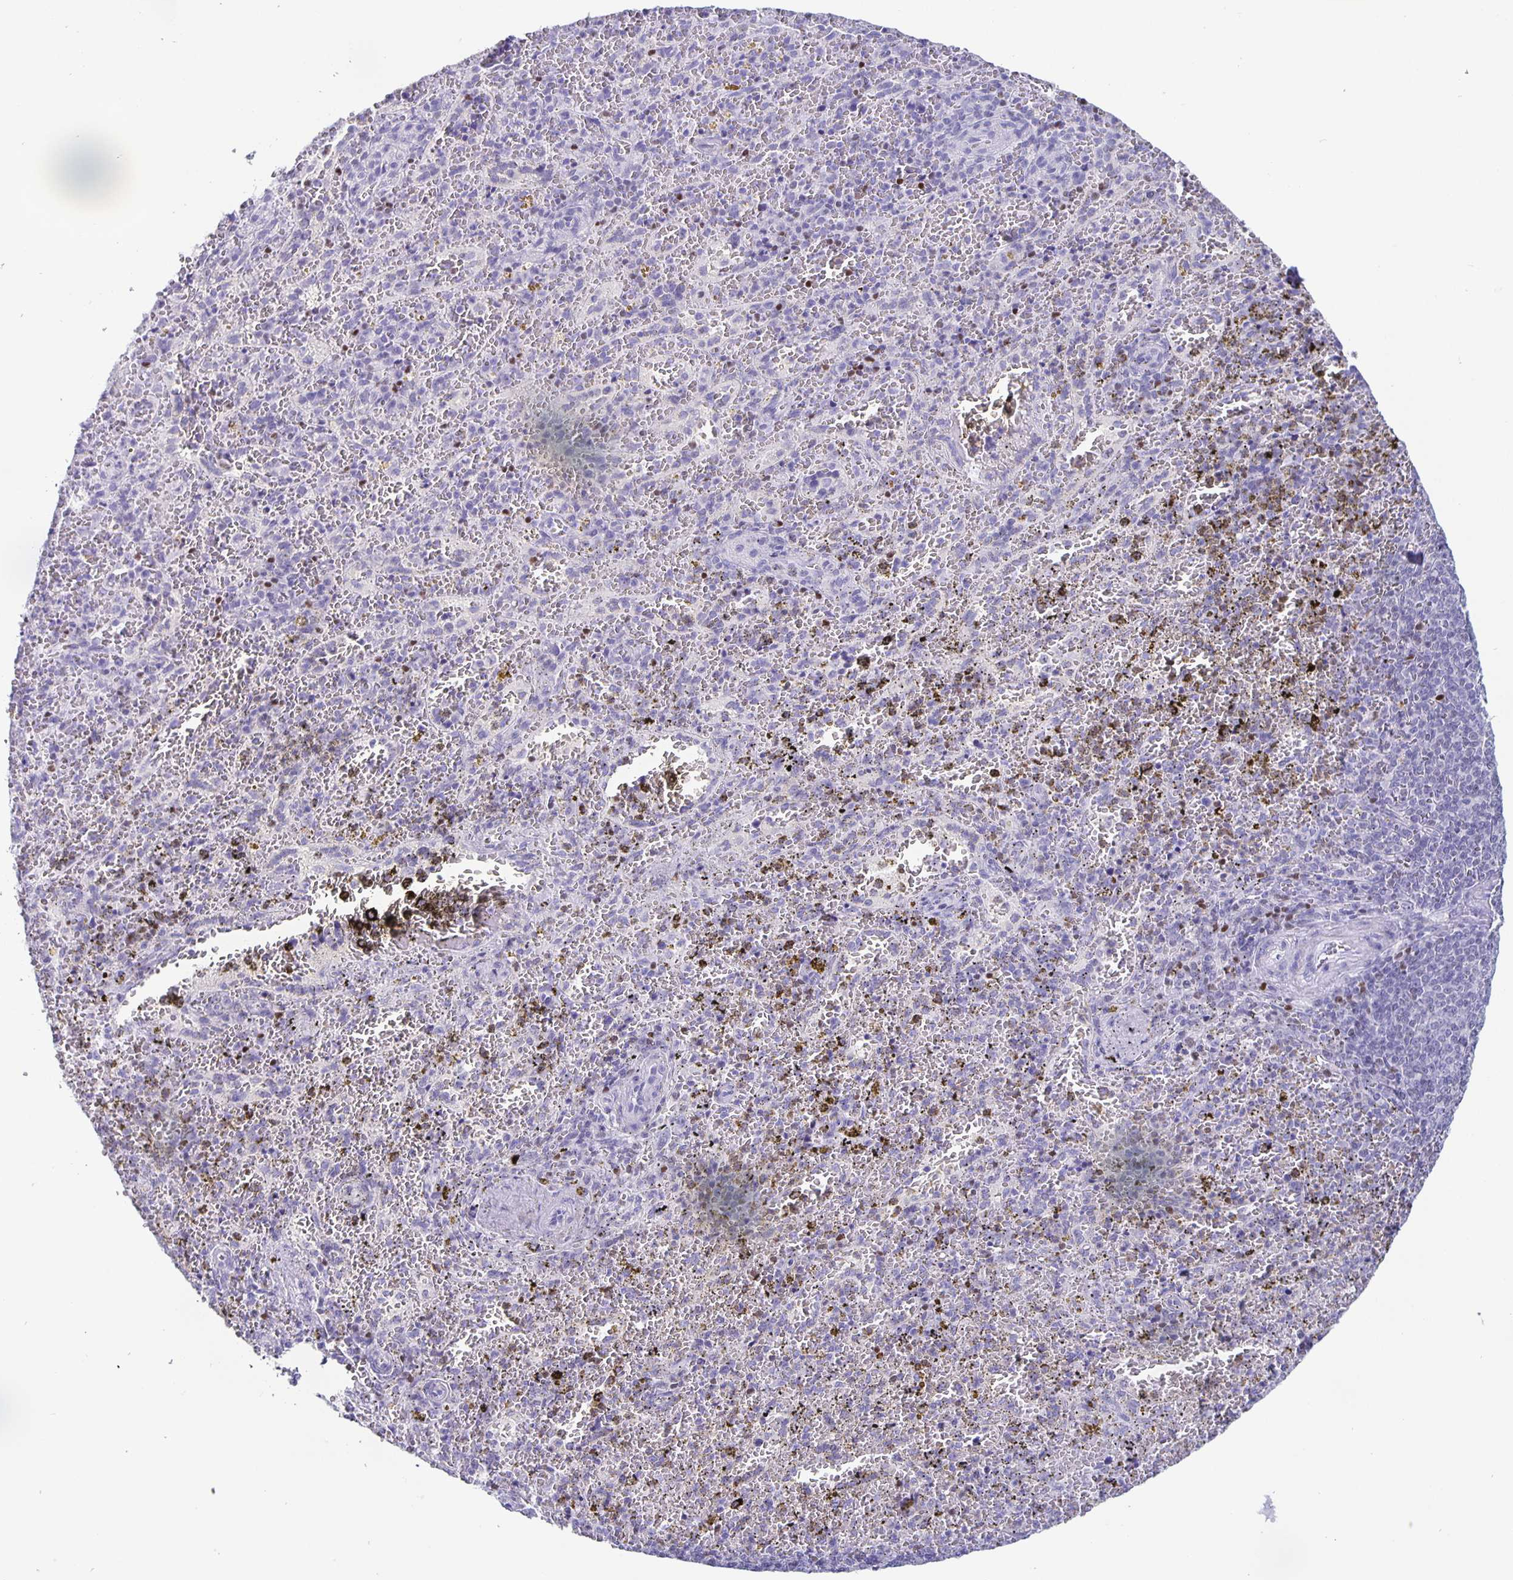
{"staining": {"intensity": "negative", "quantity": "none", "location": "none"}, "tissue": "spleen", "cell_type": "Cells in red pulp", "image_type": "normal", "snomed": [{"axis": "morphology", "description": "Normal tissue, NOS"}, {"axis": "topography", "description": "Spleen"}], "caption": "Immunohistochemistry image of benign spleen stained for a protein (brown), which reveals no expression in cells in red pulp.", "gene": "SATB2", "patient": {"sex": "female", "age": 50}}